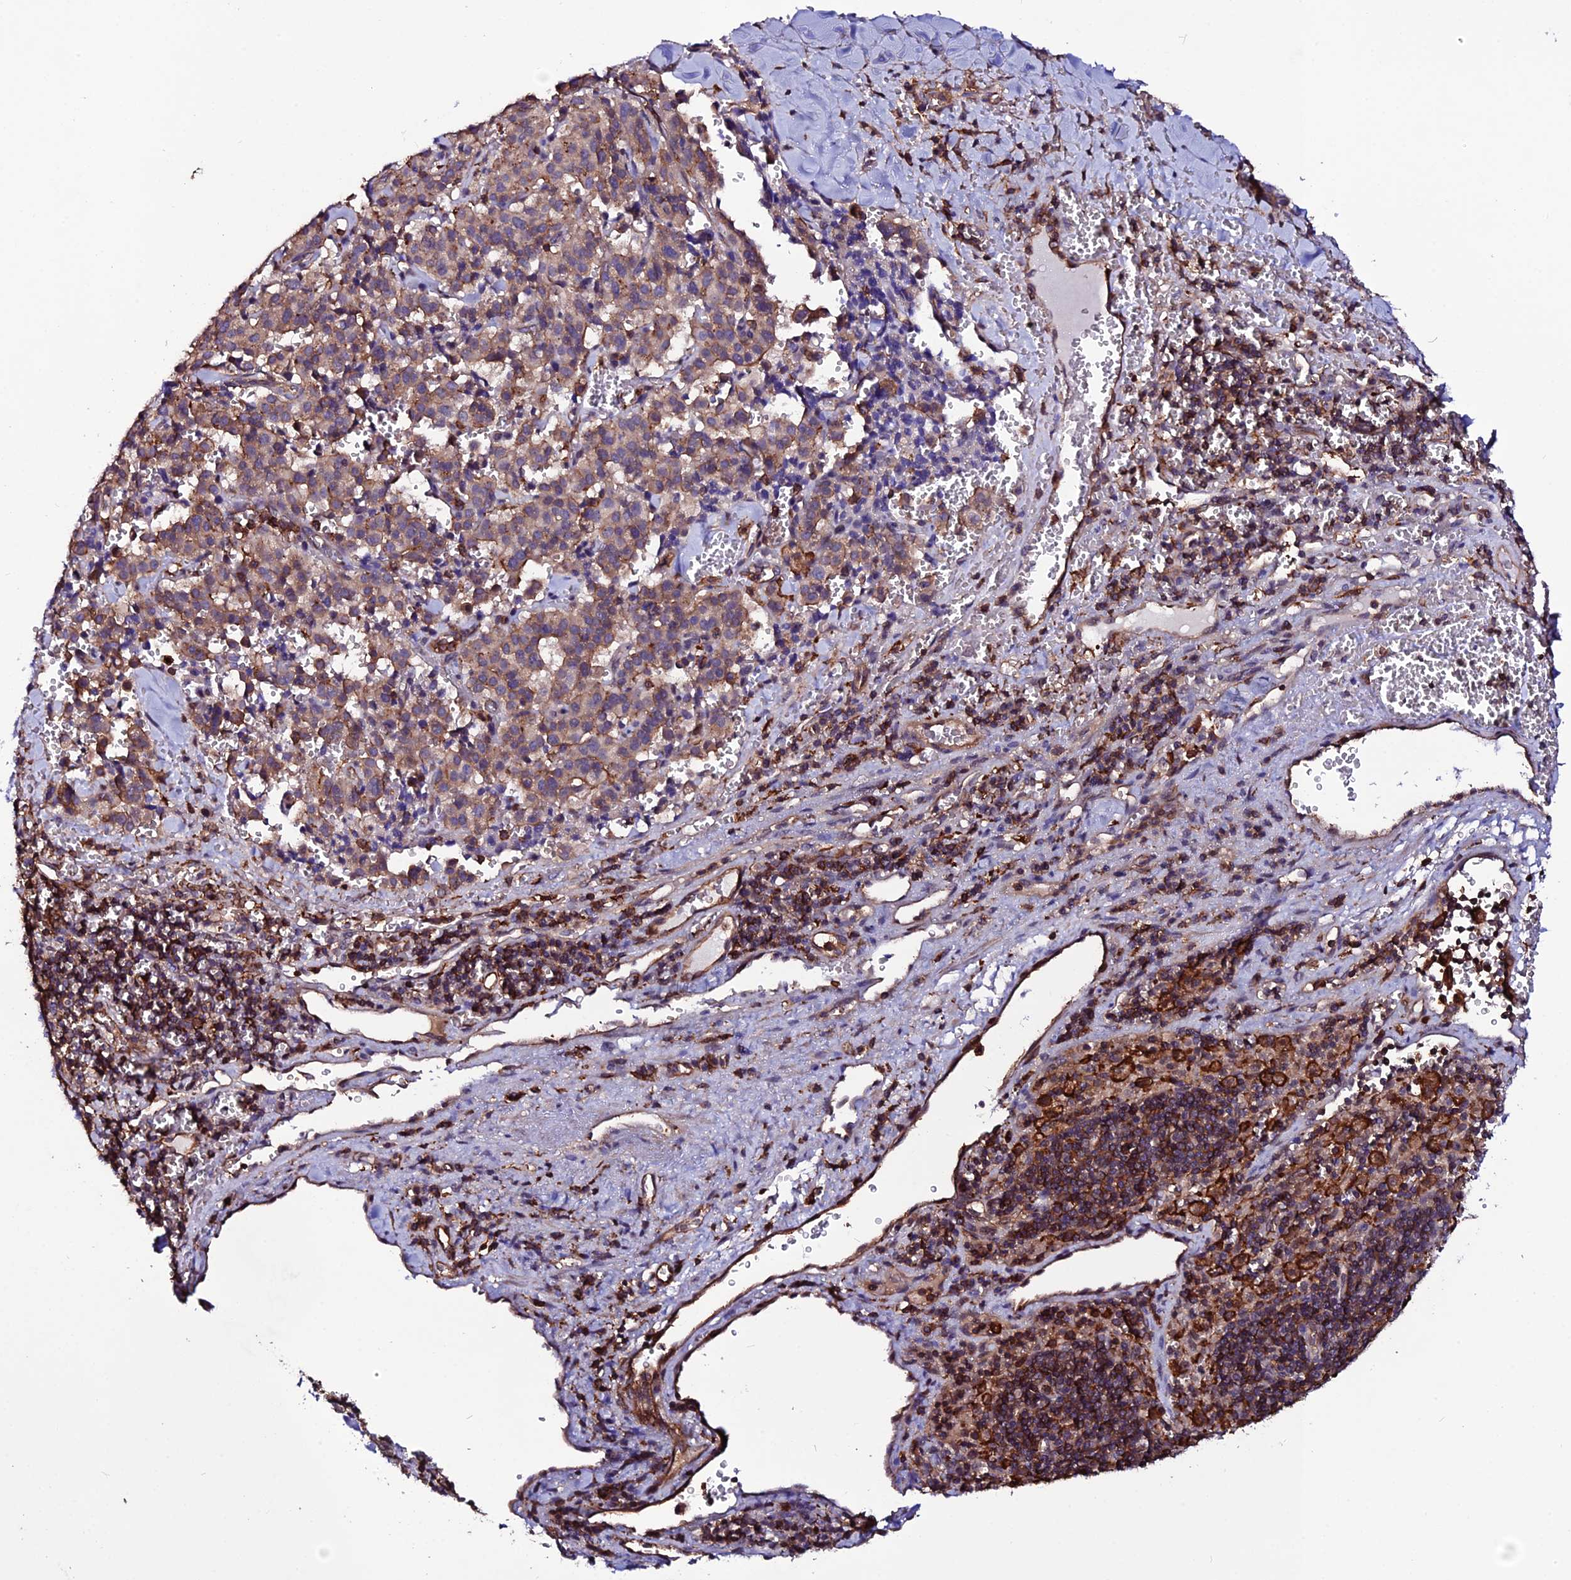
{"staining": {"intensity": "moderate", "quantity": "25%-75%", "location": "cytoplasmic/membranous"}, "tissue": "pancreatic cancer", "cell_type": "Tumor cells", "image_type": "cancer", "snomed": [{"axis": "morphology", "description": "Adenocarcinoma, NOS"}, {"axis": "topography", "description": "Pancreas"}], "caption": "Protein staining shows moderate cytoplasmic/membranous positivity in about 25%-75% of tumor cells in pancreatic adenocarcinoma.", "gene": "USP17L15", "patient": {"sex": "male", "age": 65}}